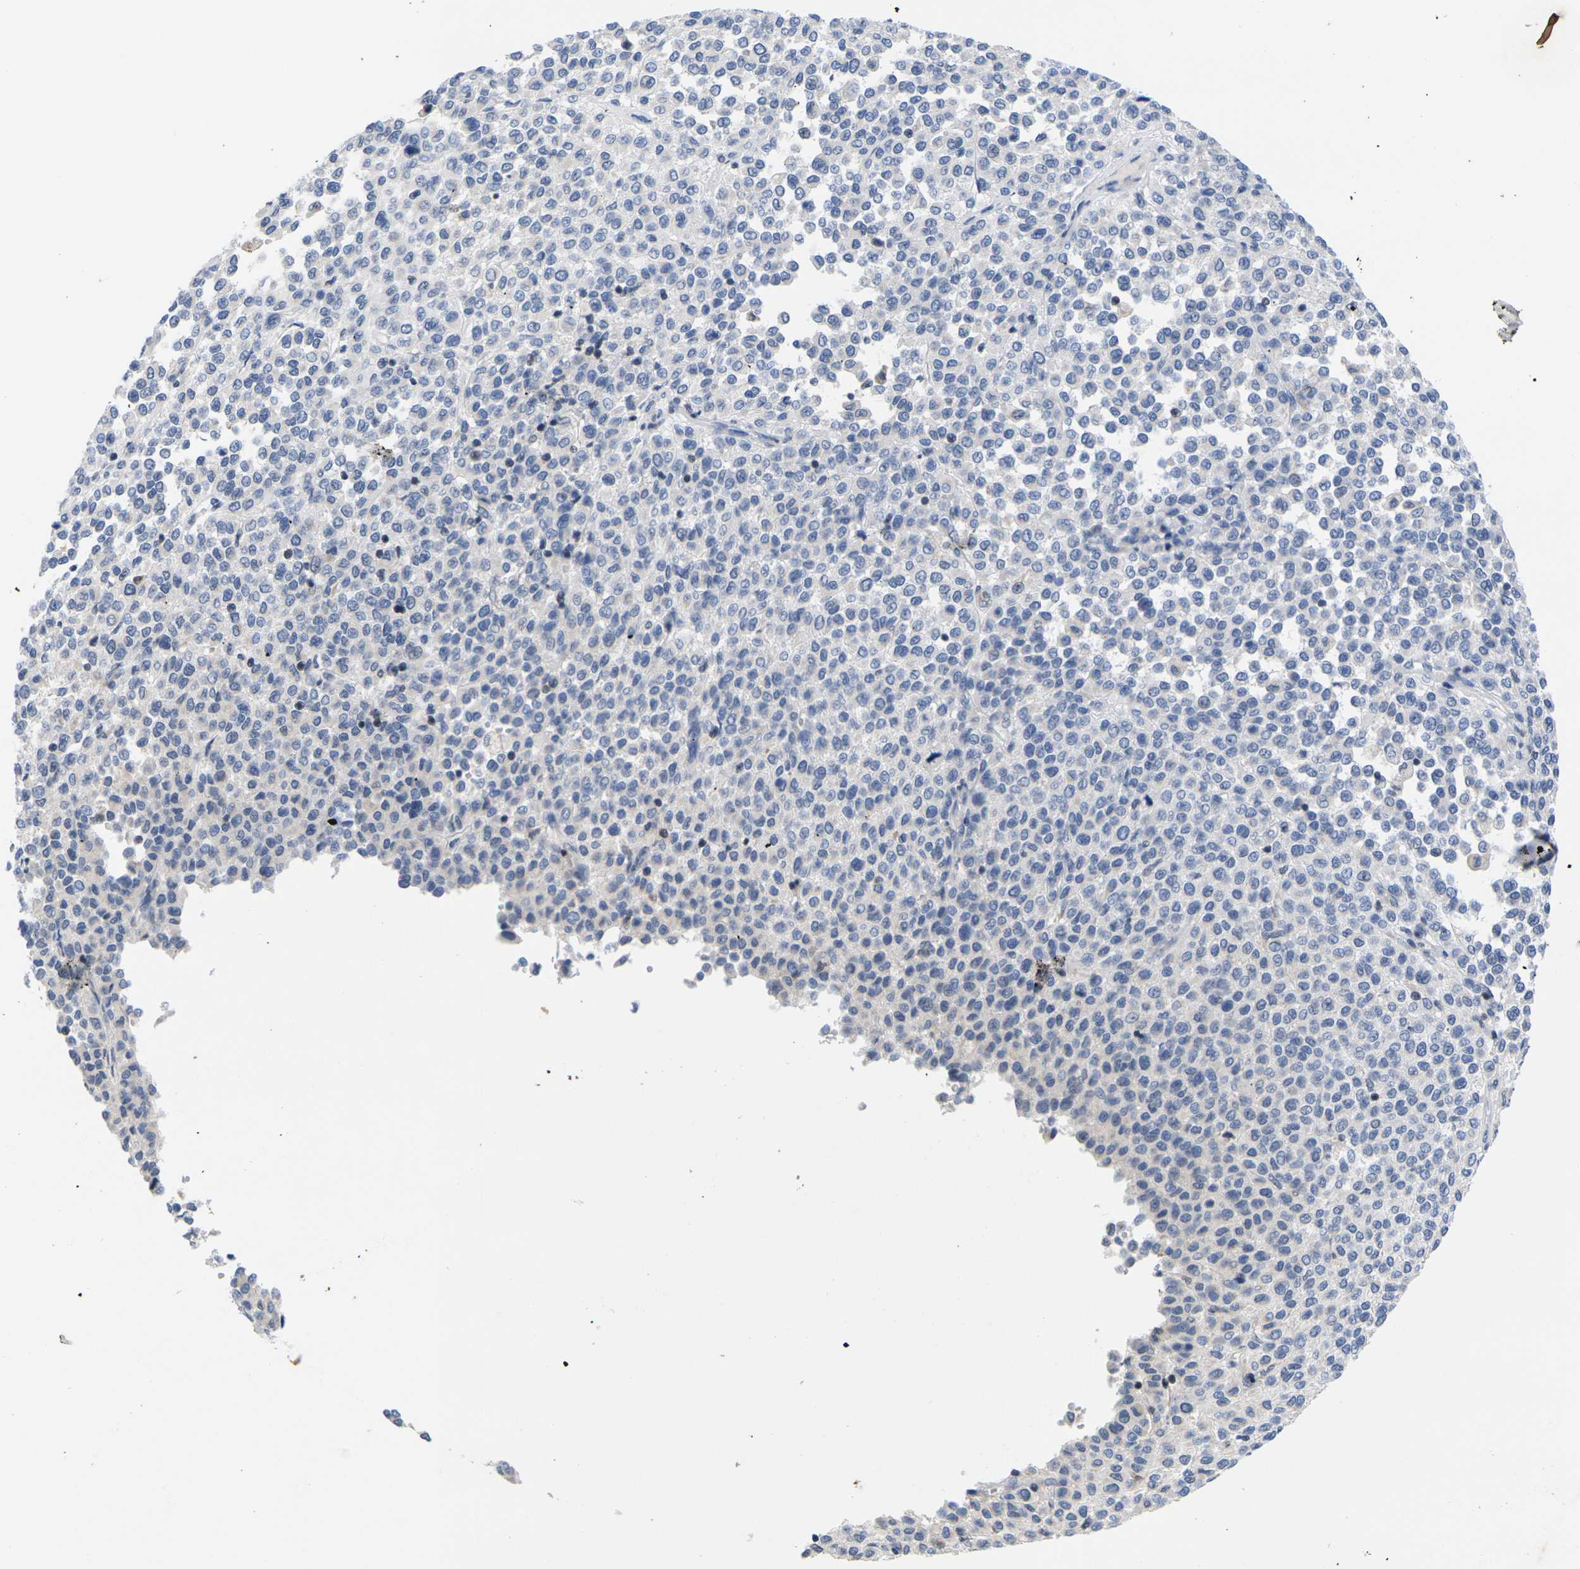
{"staining": {"intensity": "negative", "quantity": "none", "location": "none"}, "tissue": "melanoma", "cell_type": "Tumor cells", "image_type": "cancer", "snomed": [{"axis": "morphology", "description": "Malignant melanoma, Metastatic site"}, {"axis": "topography", "description": "Pancreas"}], "caption": "Tumor cells show no significant positivity in melanoma.", "gene": "IKZF1", "patient": {"sex": "female", "age": 30}}